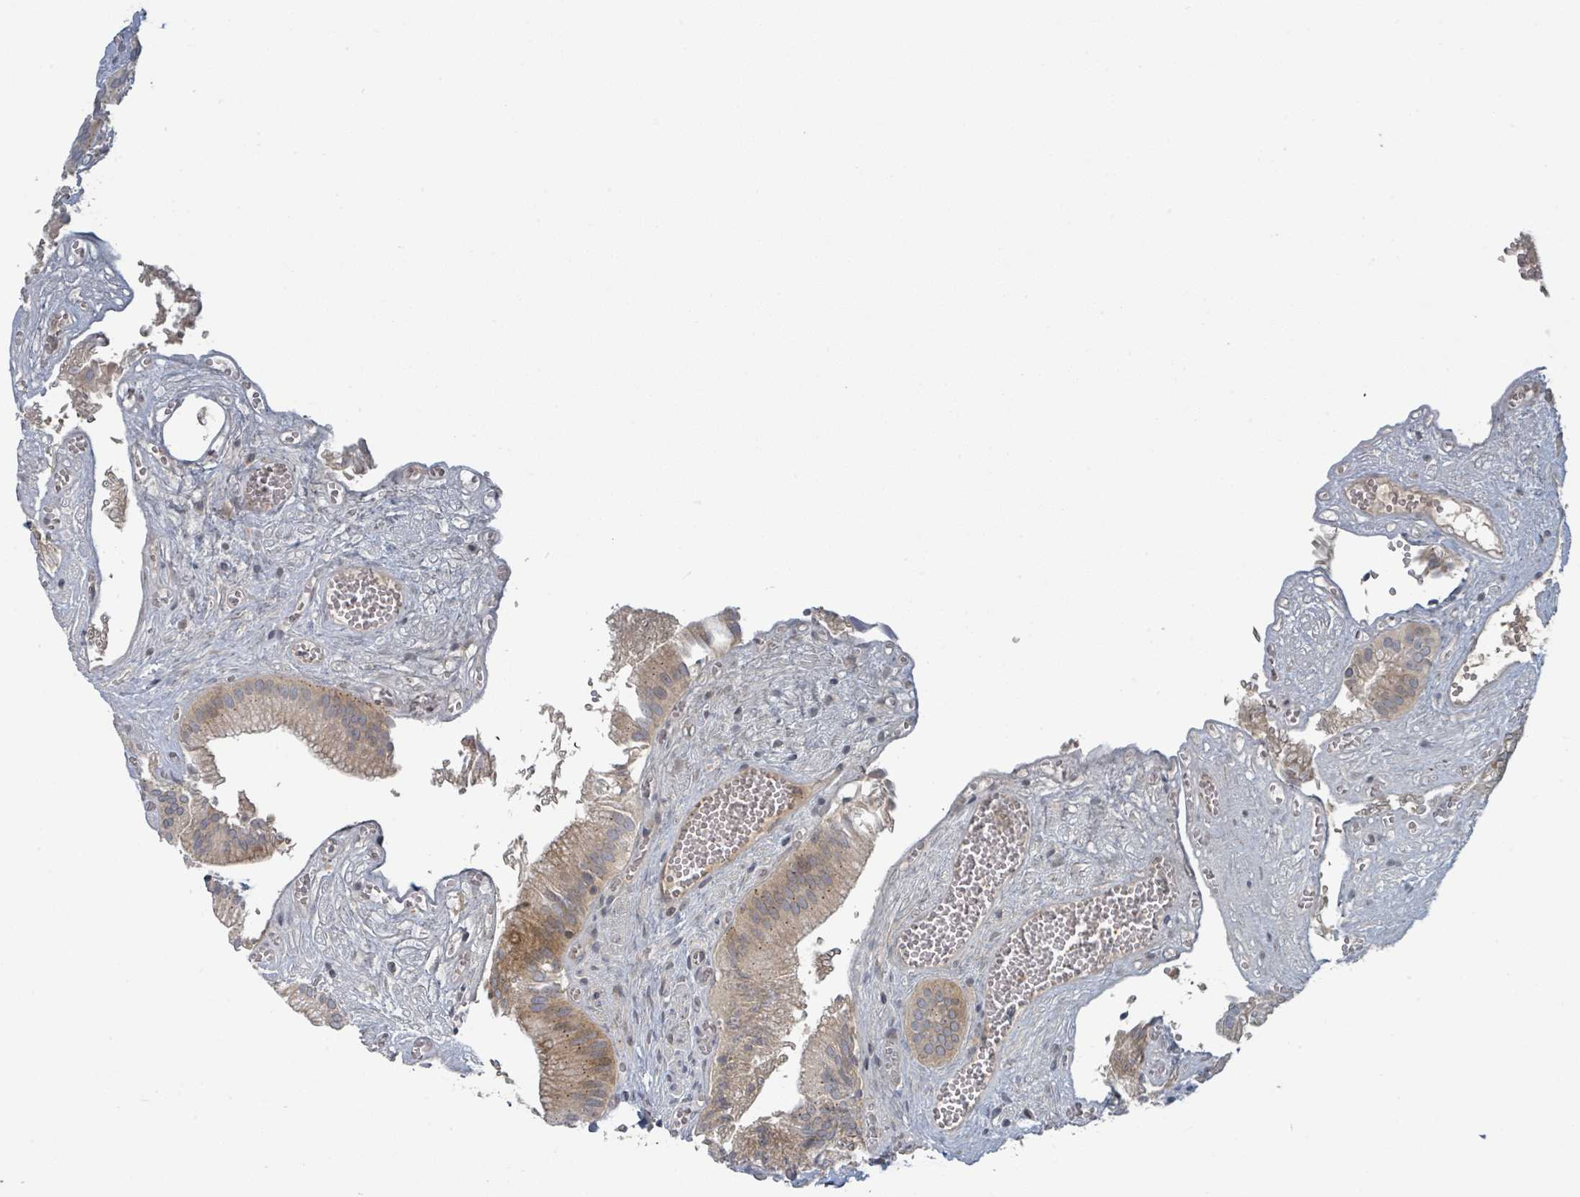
{"staining": {"intensity": "moderate", "quantity": "25%-75%", "location": "cytoplasmic/membranous"}, "tissue": "gallbladder", "cell_type": "Glandular cells", "image_type": "normal", "snomed": [{"axis": "morphology", "description": "Normal tissue, NOS"}, {"axis": "topography", "description": "Gallbladder"}, {"axis": "topography", "description": "Peripheral nerve tissue"}], "caption": "The photomicrograph shows staining of normal gallbladder, revealing moderate cytoplasmic/membranous protein positivity (brown color) within glandular cells. Ihc stains the protein in brown and the nuclei are stained blue.", "gene": "COL5A3", "patient": {"sex": "male", "age": 17}}